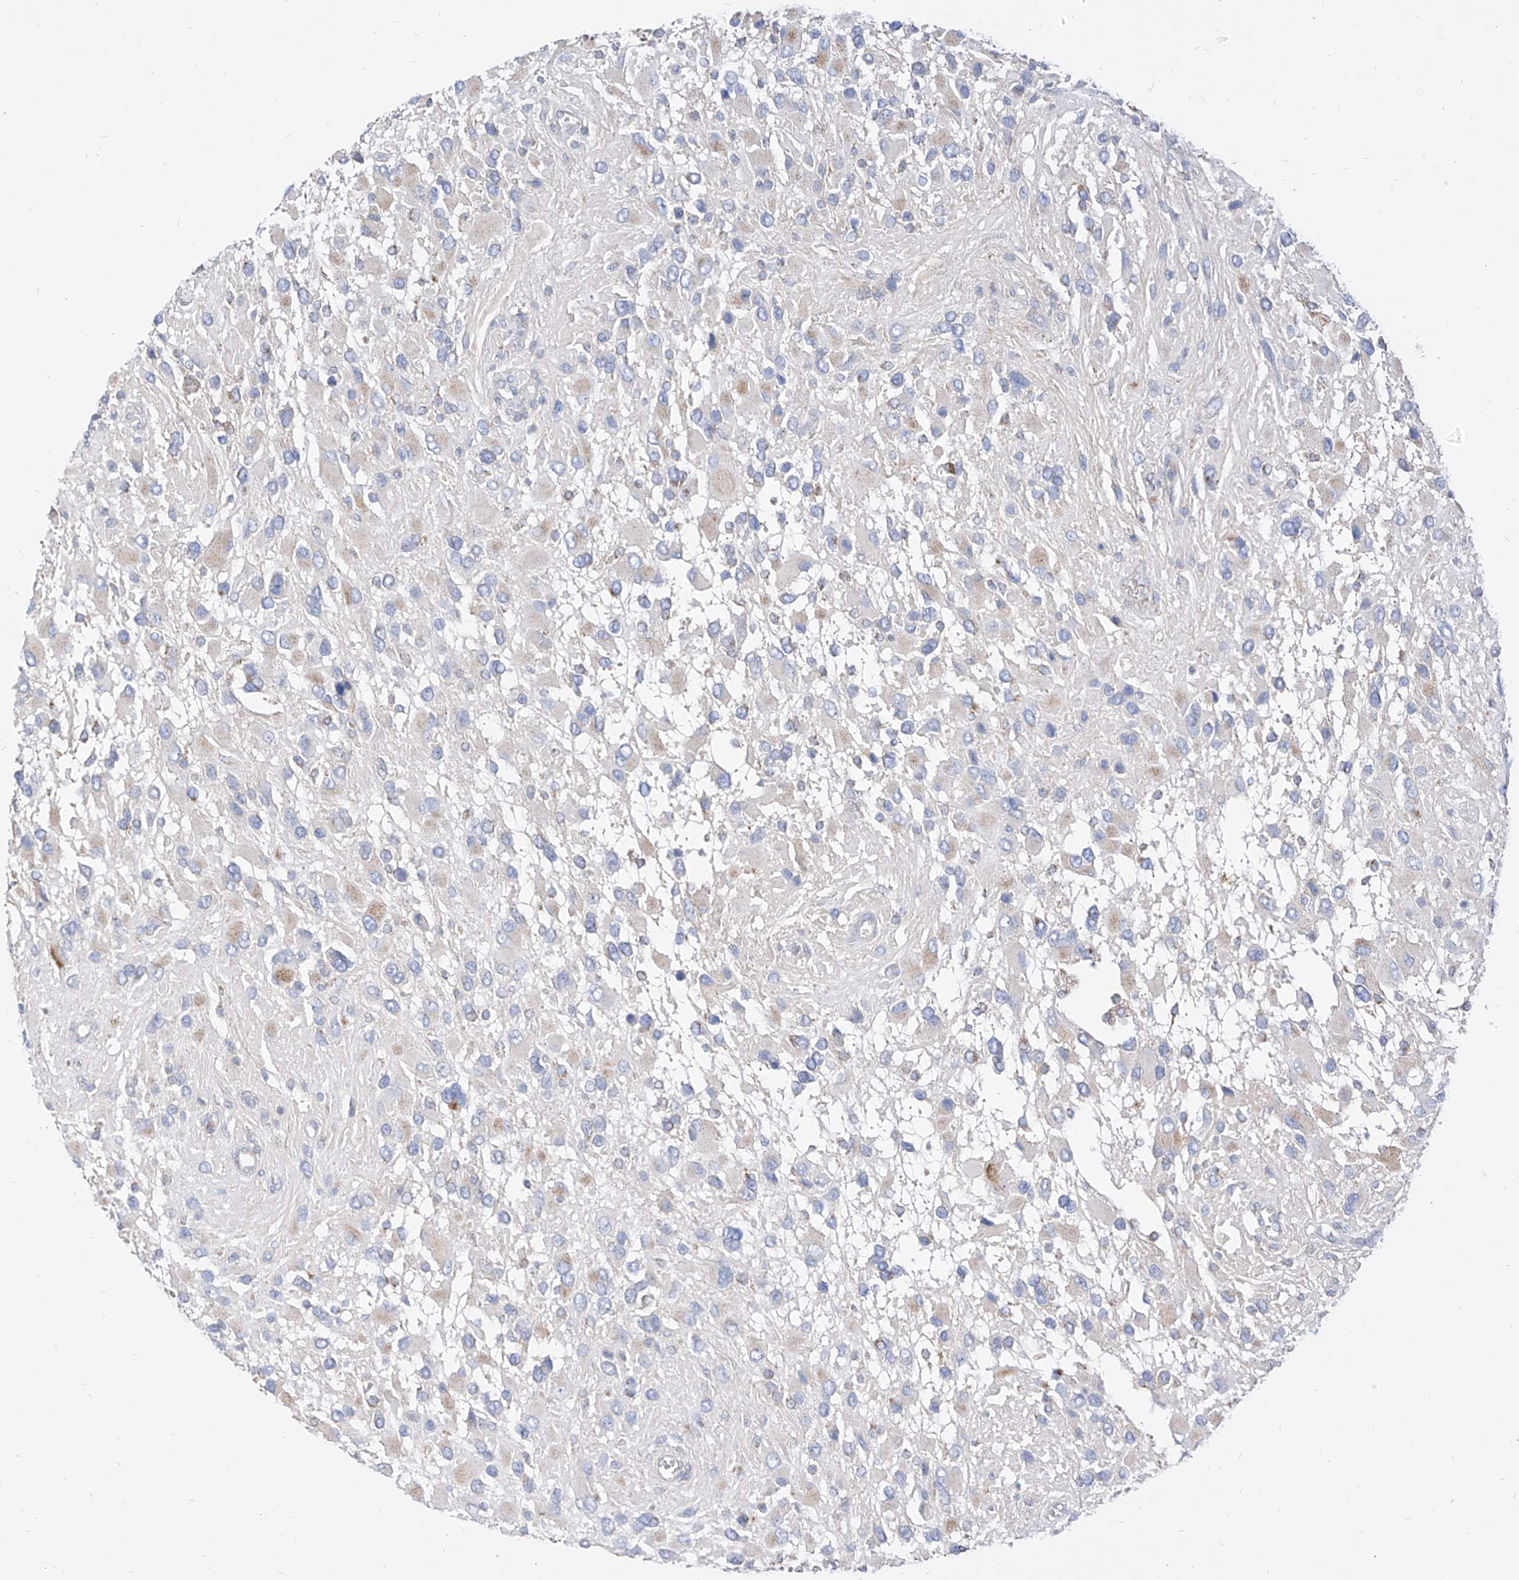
{"staining": {"intensity": "negative", "quantity": "none", "location": "none"}, "tissue": "glioma", "cell_type": "Tumor cells", "image_type": "cancer", "snomed": [{"axis": "morphology", "description": "Glioma, malignant, High grade"}, {"axis": "topography", "description": "Brain"}], "caption": "This is a micrograph of IHC staining of glioma, which shows no positivity in tumor cells. (Immunohistochemistry, brightfield microscopy, high magnification).", "gene": "RASA2", "patient": {"sex": "male", "age": 53}}